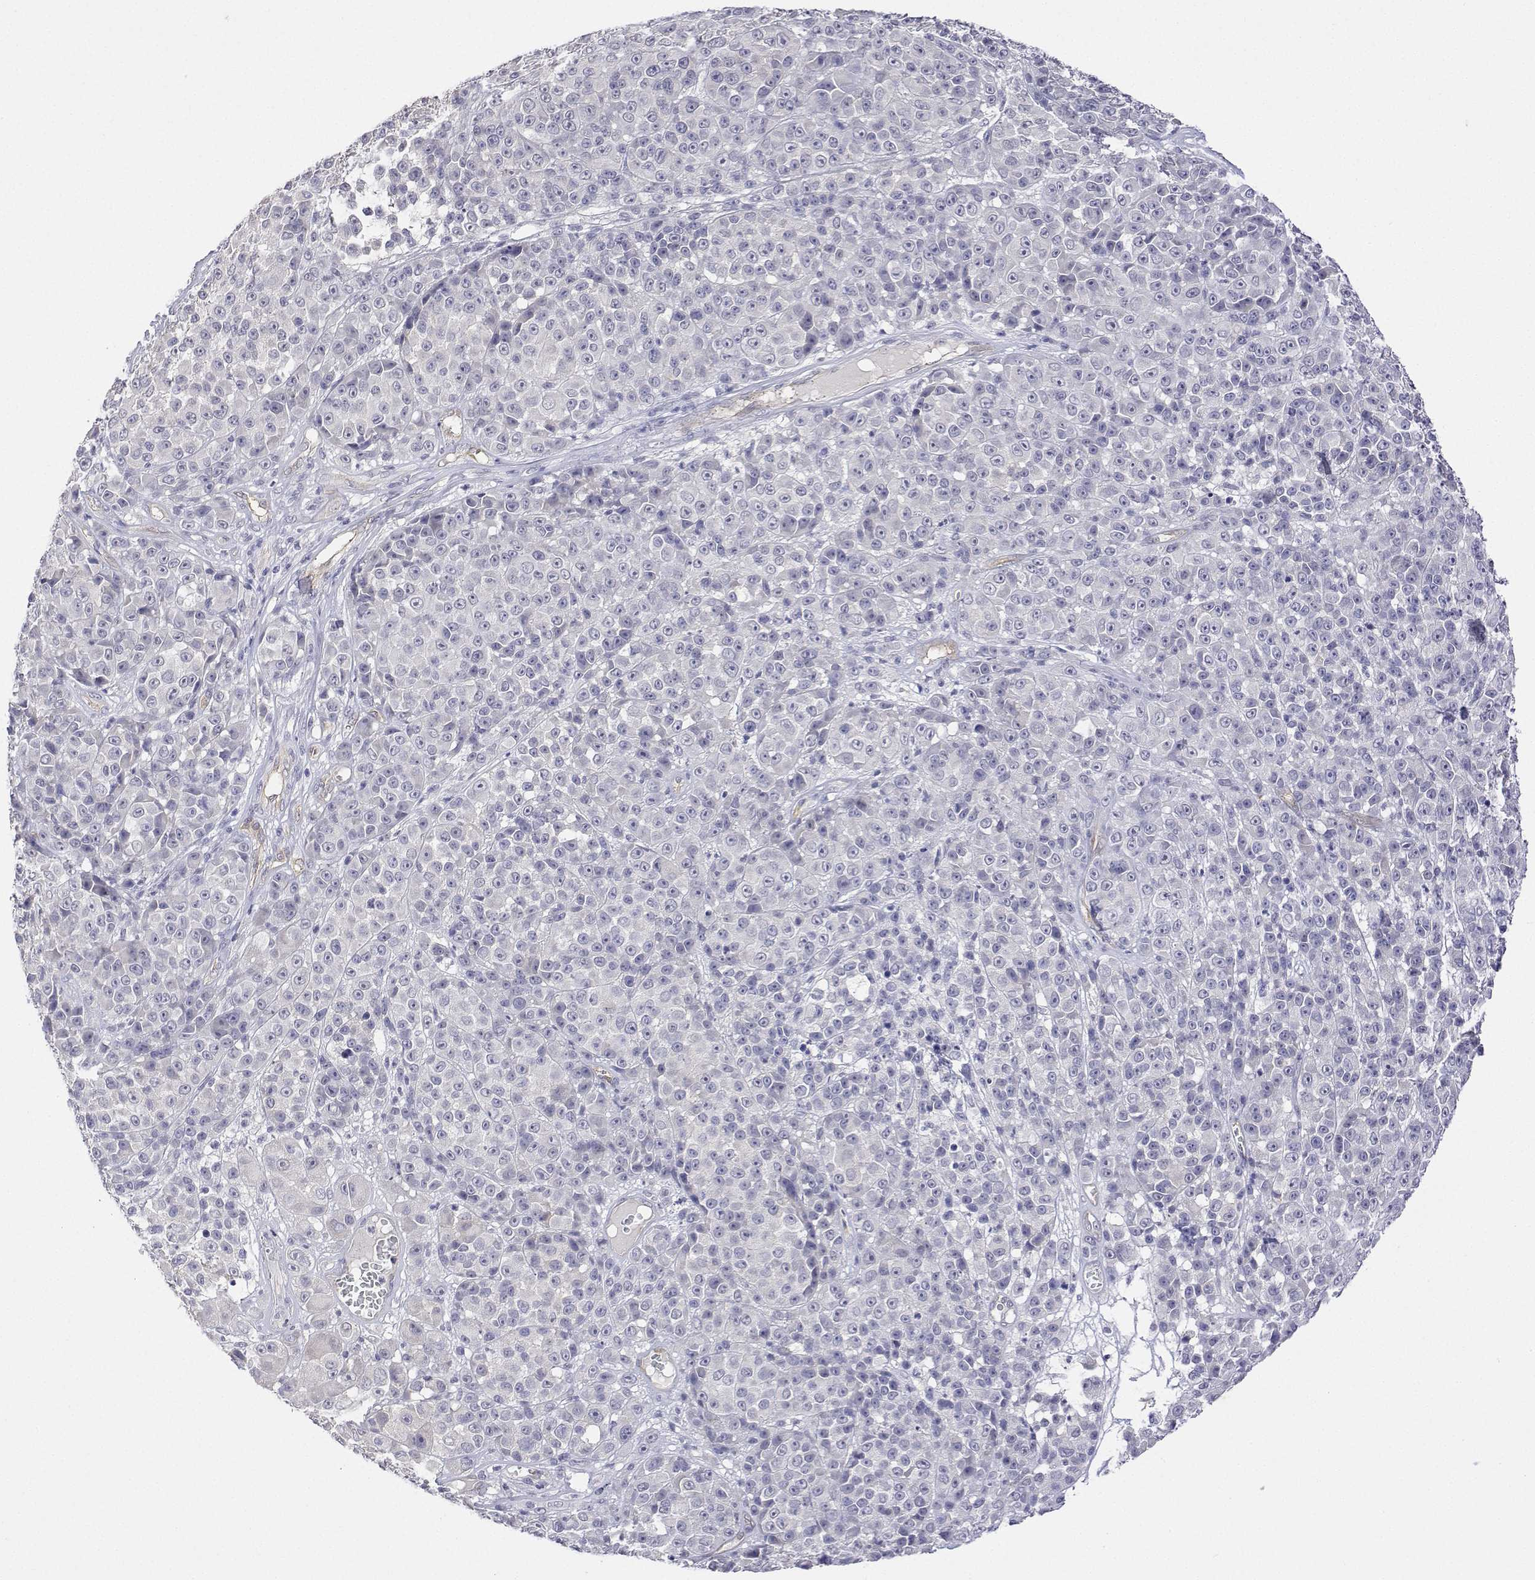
{"staining": {"intensity": "negative", "quantity": "none", "location": "none"}, "tissue": "melanoma", "cell_type": "Tumor cells", "image_type": "cancer", "snomed": [{"axis": "morphology", "description": "Malignant melanoma, NOS"}, {"axis": "topography", "description": "Skin"}, {"axis": "topography", "description": "Skin of back"}], "caption": "Malignant melanoma was stained to show a protein in brown. There is no significant expression in tumor cells.", "gene": "PLCB1", "patient": {"sex": "male", "age": 91}}